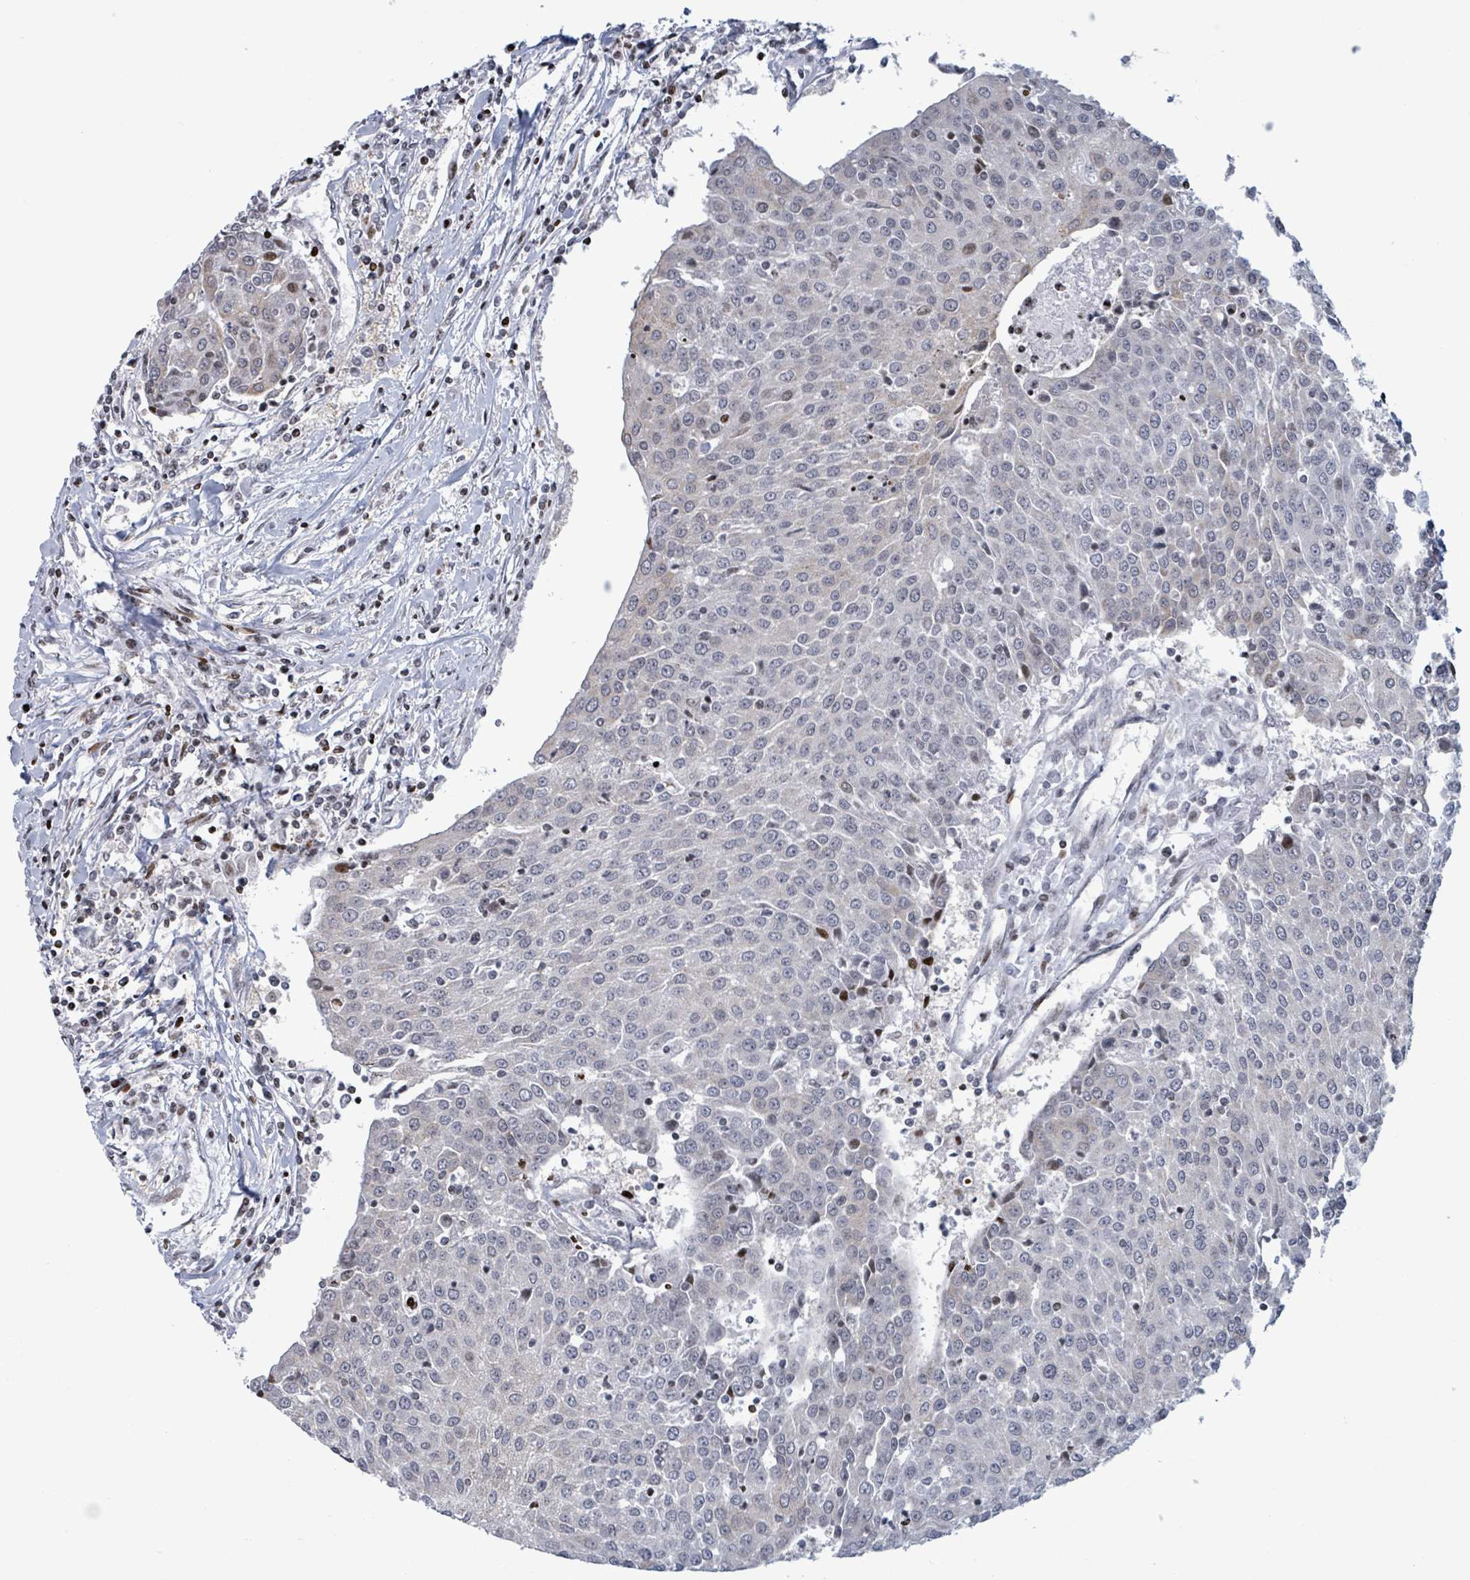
{"staining": {"intensity": "weak", "quantity": "<25%", "location": "cytoplasmic/membranous,nuclear"}, "tissue": "urothelial cancer", "cell_type": "Tumor cells", "image_type": "cancer", "snomed": [{"axis": "morphology", "description": "Urothelial carcinoma, High grade"}, {"axis": "topography", "description": "Urinary bladder"}], "caption": "A photomicrograph of human urothelial cancer is negative for staining in tumor cells.", "gene": "FNDC4", "patient": {"sex": "female", "age": 85}}